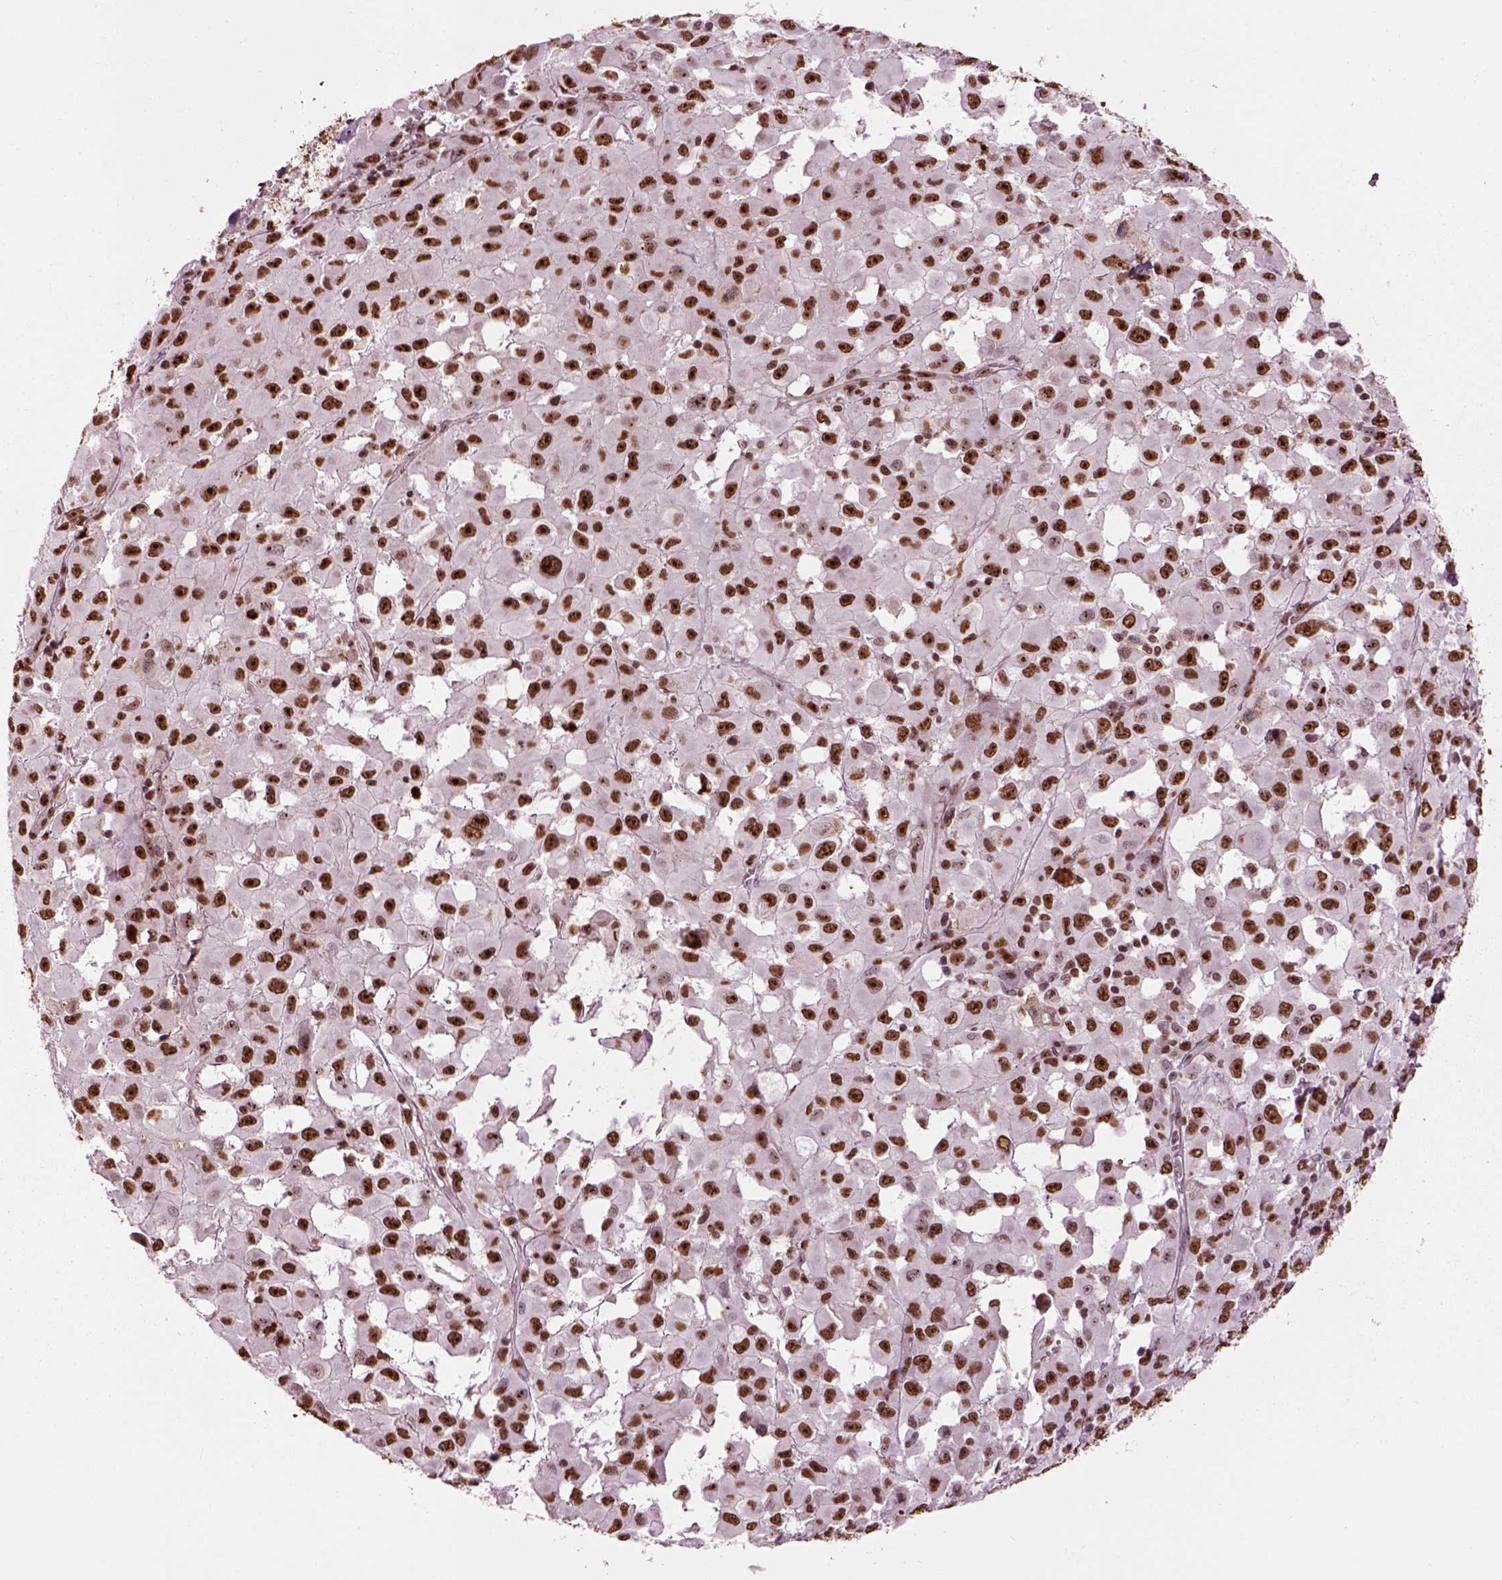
{"staining": {"intensity": "strong", "quantity": ">75%", "location": "nuclear"}, "tissue": "melanoma", "cell_type": "Tumor cells", "image_type": "cancer", "snomed": [{"axis": "morphology", "description": "Malignant melanoma, Metastatic site"}, {"axis": "topography", "description": "Lymph node"}], "caption": "Malignant melanoma (metastatic site) stained with immunohistochemistry displays strong nuclear expression in approximately >75% of tumor cells.", "gene": "DDX3X", "patient": {"sex": "male", "age": 50}}